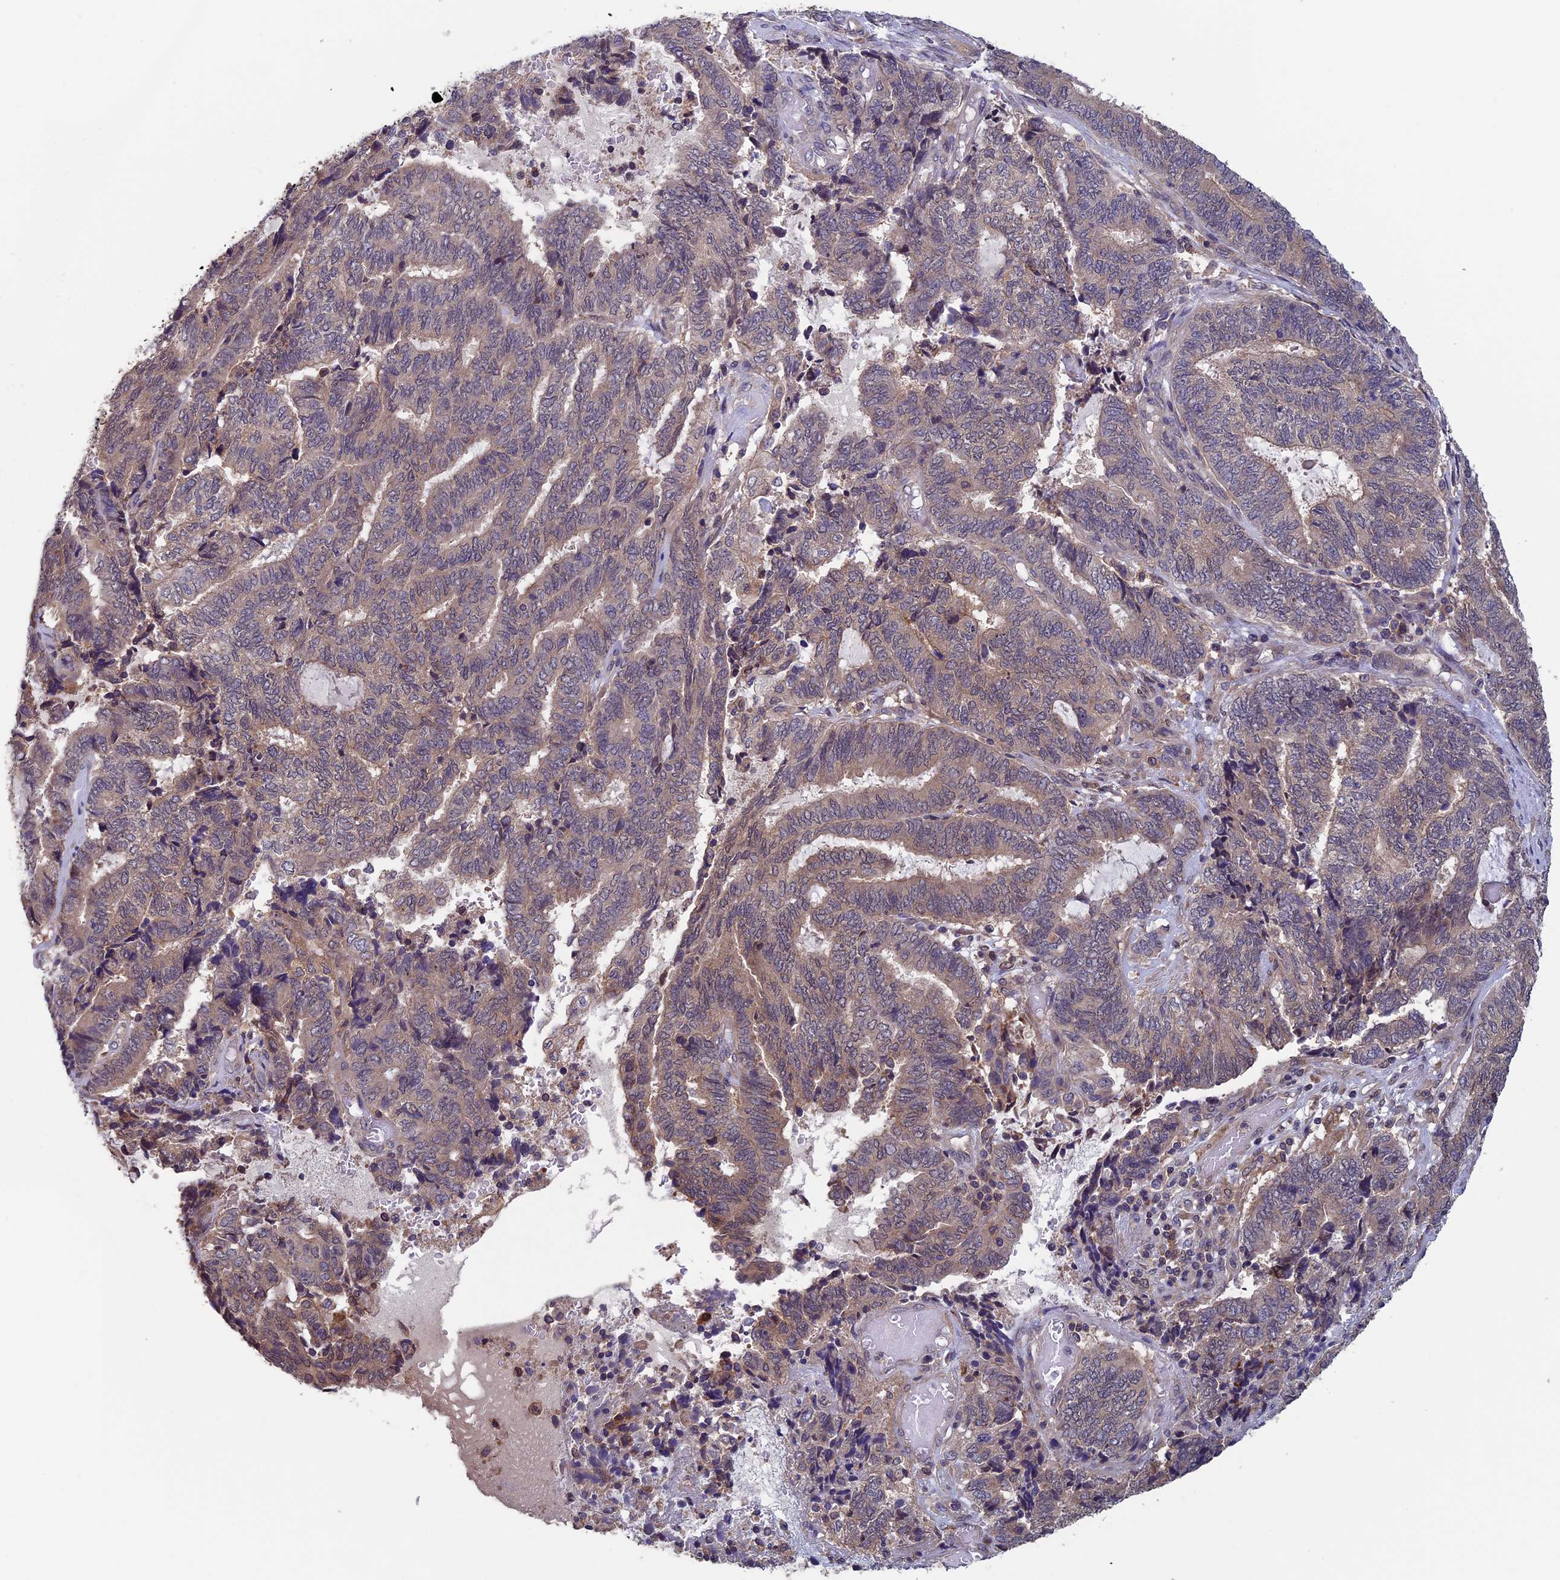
{"staining": {"intensity": "weak", "quantity": "<25%", "location": "cytoplasmic/membranous"}, "tissue": "endometrial cancer", "cell_type": "Tumor cells", "image_type": "cancer", "snomed": [{"axis": "morphology", "description": "Adenocarcinoma, NOS"}, {"axis": "topography", "description": "Uterus"}, {"axis": "topography", "description": "Endometrium"}], "caption": "High power microscopy histopathology image of an IHC micrograph of endometrial cancer (adenocarcinoma), revealing no significant positivity in tumor cells.", "gene": "LCMT1", "patient": {"sex": "female", "age": 70}}